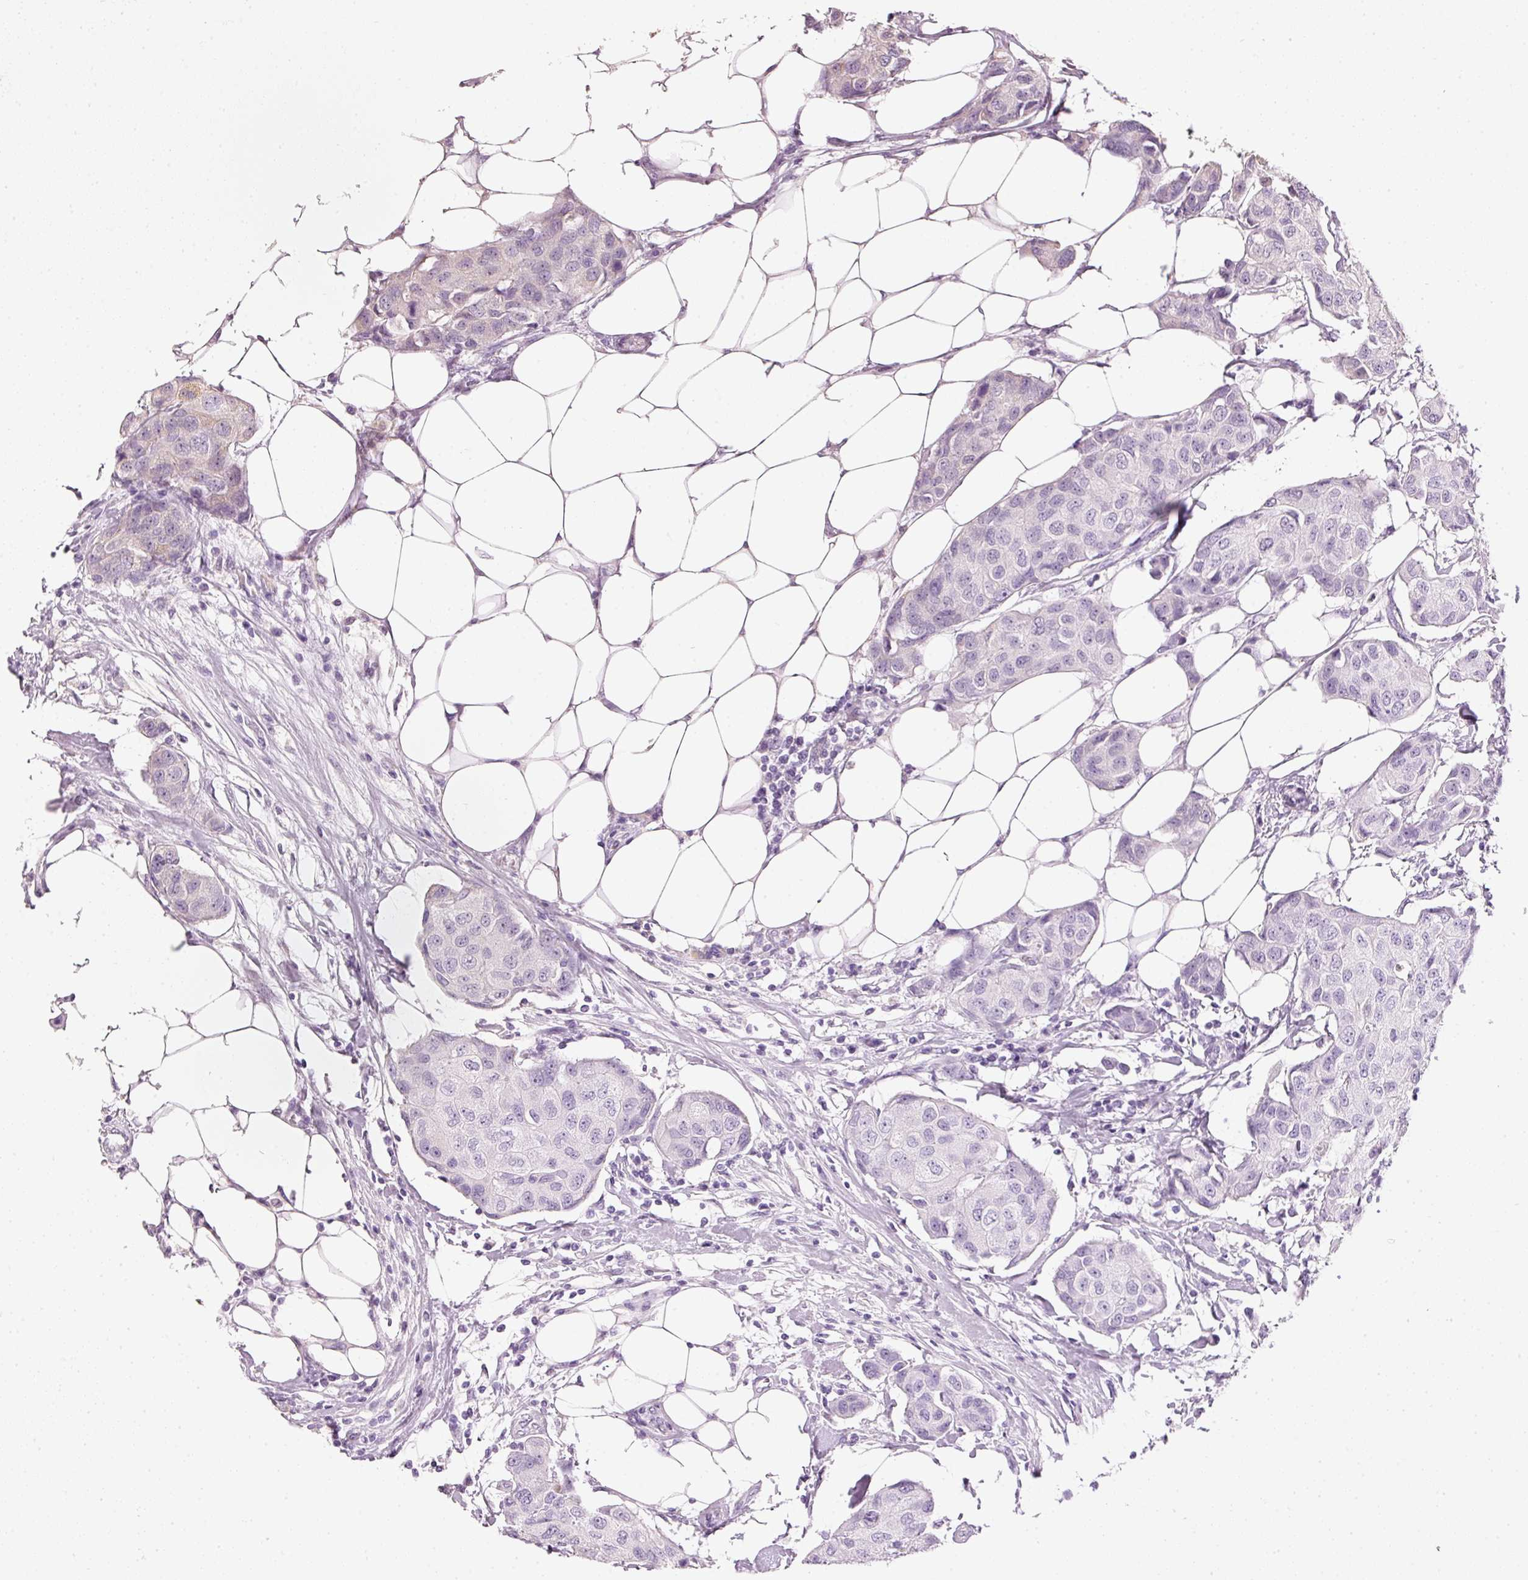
{"staining": {"intensity": "negative", "quantity": "none", "location": "none"}, "tissue": "breast cancer", "cell_type": "Tumor cells", "image_type": "cancer", "snomed": [{"axis": "morphology", "description": "Duct carcinoma"}, {"axis": "topography", "description": "Breast"}, {"axis": "topography", "description": "Lymph node"}], "caption": "Tumor cells show no significant expression in breast invasive ductal carcinoma.", "gene": "MTHFD1L", "patient": {"sex": "female", "age": 80}}